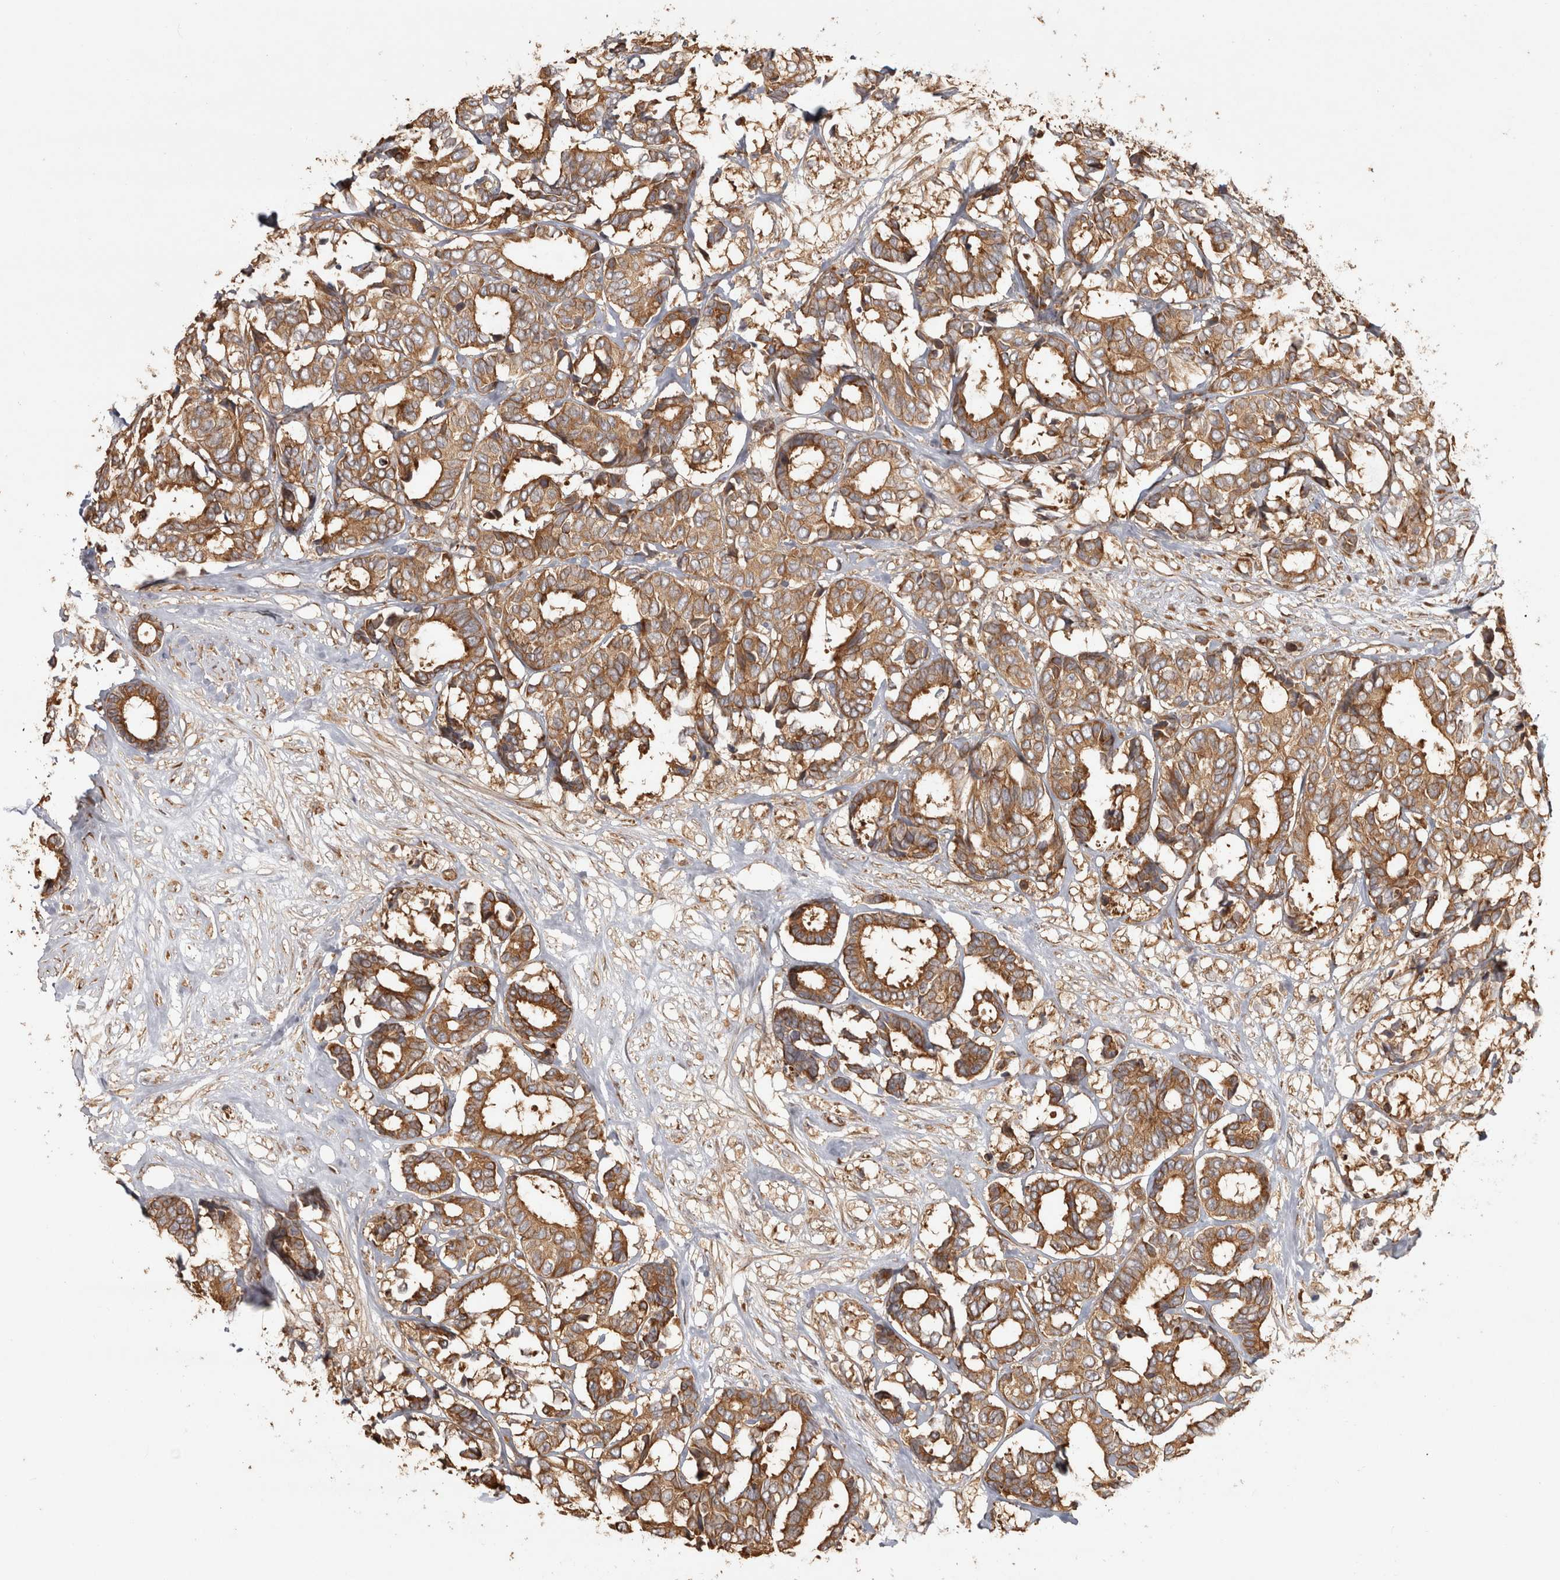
{"staining": {"intensity": "moderate", "quantity": ">75%", "location": "cytoplasmic/membranous"}, "tissue": "breast cancer", "cell_type": "Tumor cells", "image_type": "cancer", "snomed": [{"axis": "morphology", "description": "Duct carcinoma"}, {"axis": "topography", "description": "Breast"}], "caption": "DAB (3,3'-diaminobenzidine) immunohistochemical staining of breast cancer (intraductal carcinoma) demonstrates moderate cytoplasmic/membranous protein positivity in approximately >75% of tumor cells.", "gene": "CAMSAP2", "patient": {"sex": "female", "age": 87}}